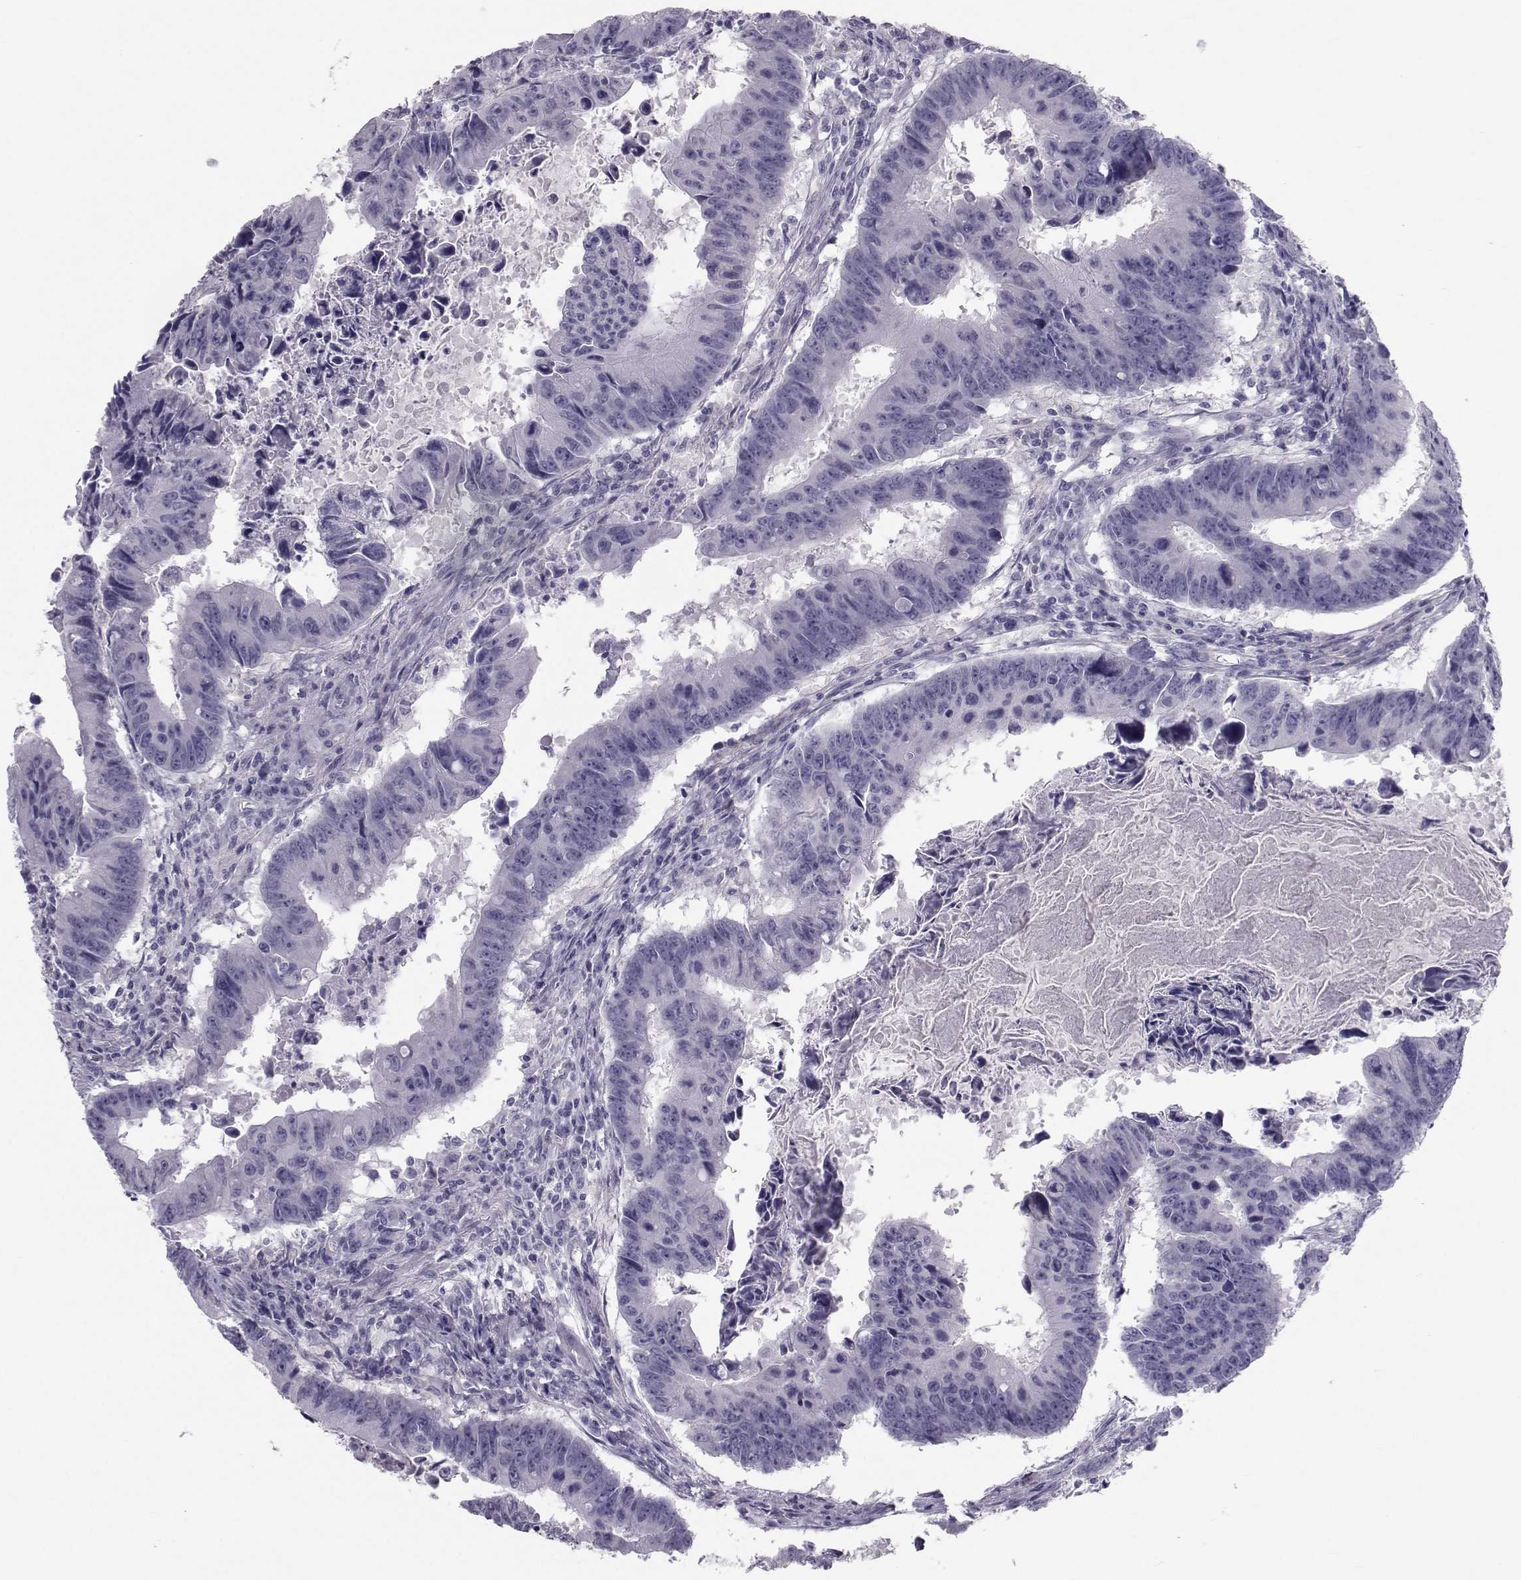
{"staining": {"intensity": "negative", "quantity": "none", "location": "none"}, "tissue": "colorectal cancer", "cell_type": "Tumor cells", "image_type": "cancer", "snomed": [{"axis": "morphology", "description": "Adenocarcinoma, NOS"}, {"axis": "topography", "description": "Colon"}], "caption": "An image of human colorectal adenocarcinoma is negative for staining in tumor cells. Nuclei are stained in blue.", "gene": "GARIN3", "patient": {"sex": "female", "age": 87}}